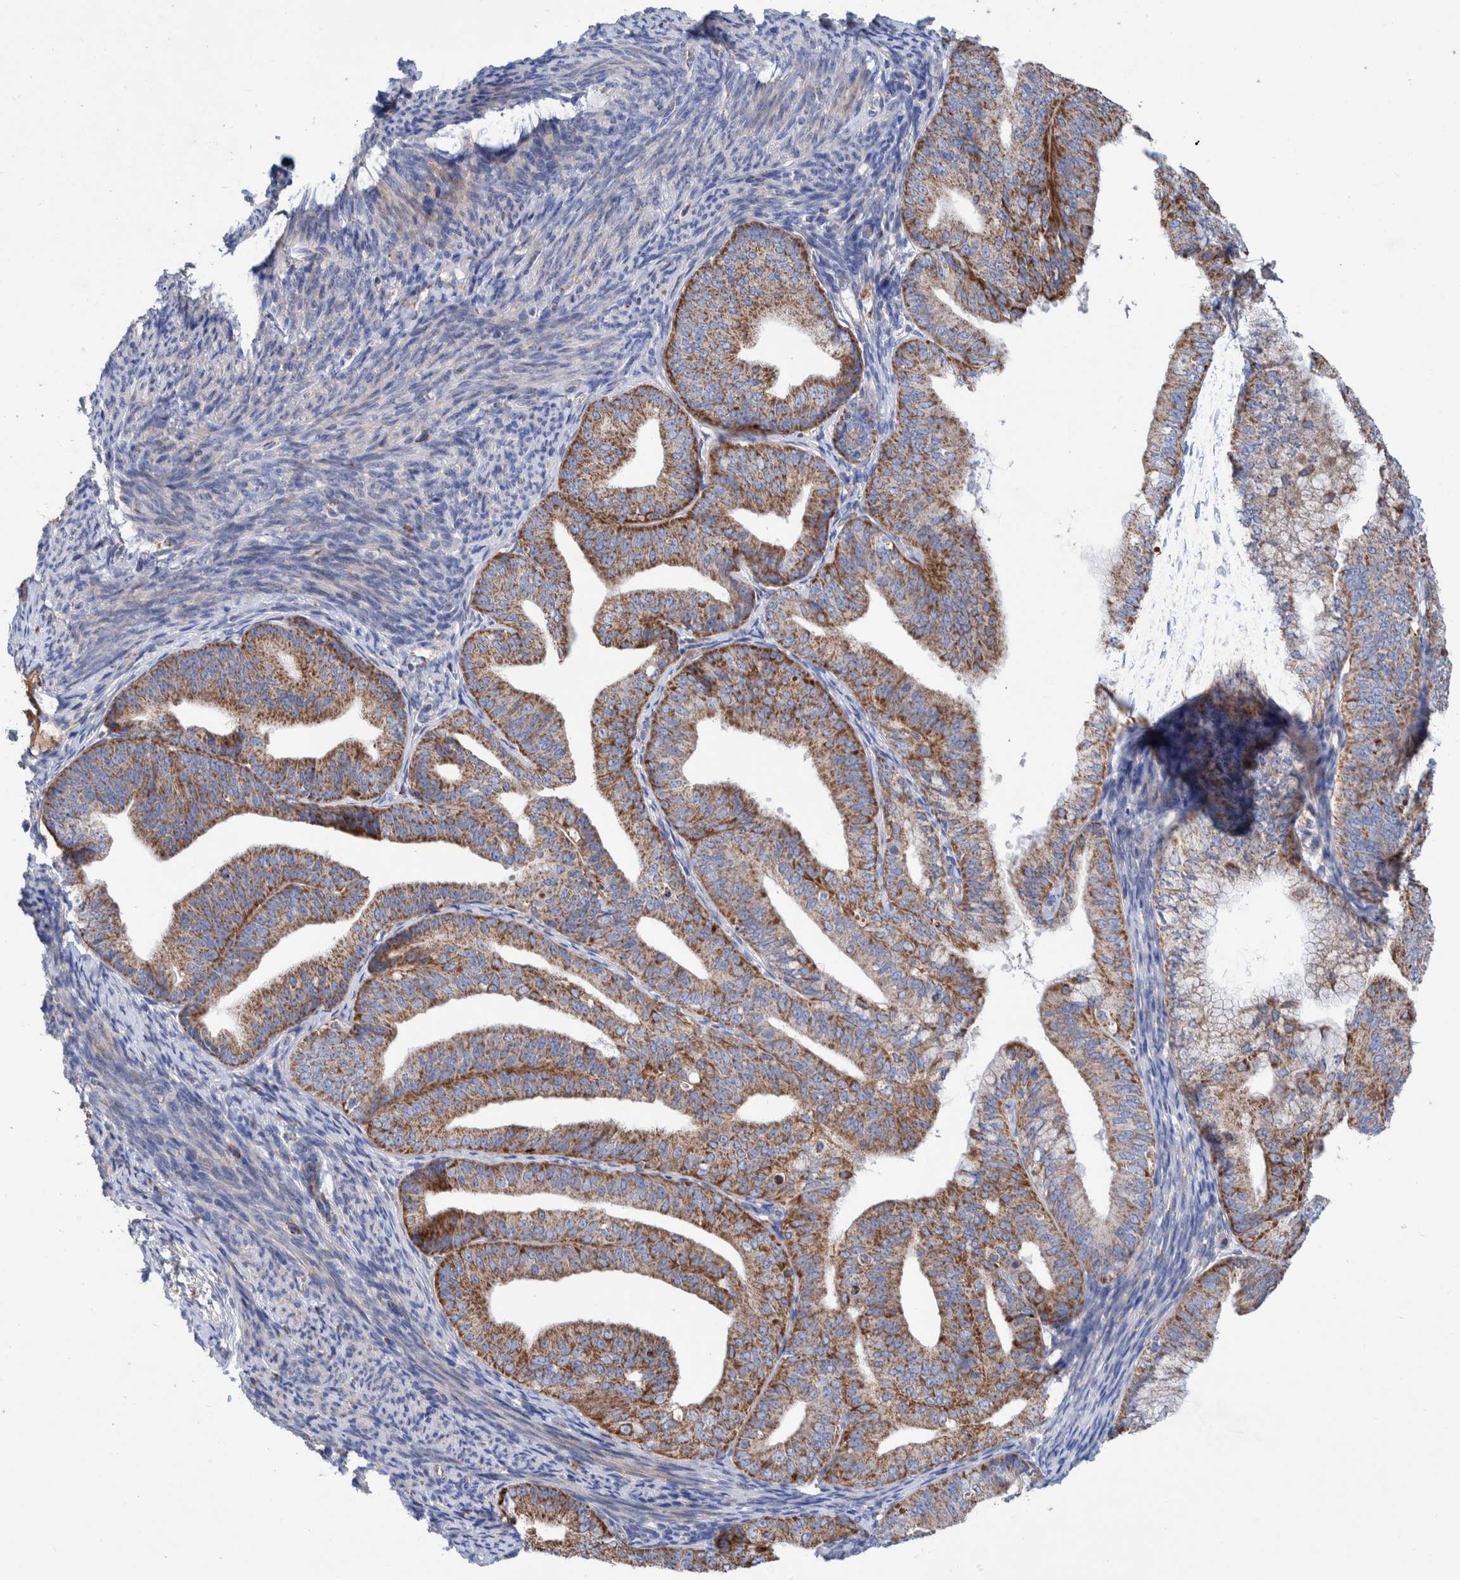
{"staining": {"intensity": "moderate", "quantity": ">75%", "location": "cytoplasmic/membranous"}, "tissue": "endometrial cancer", "cell_type": "Tumor cells", "image_type": "cancer", "snomed": [{"axis": "morphology", "description": "Adenocarcinoma, NOS"}, {"axis": "topography", "description": "Endometrium"}], "caption": "Endometrial cancer (adenocarcinoma) stained with a brown dye demonstrates moderate cytoplasmic/membranous positive expression in approximately >75% of tumor cells.", "gene": "DECR1", "patient": {"sex": "female", "age": 63}}